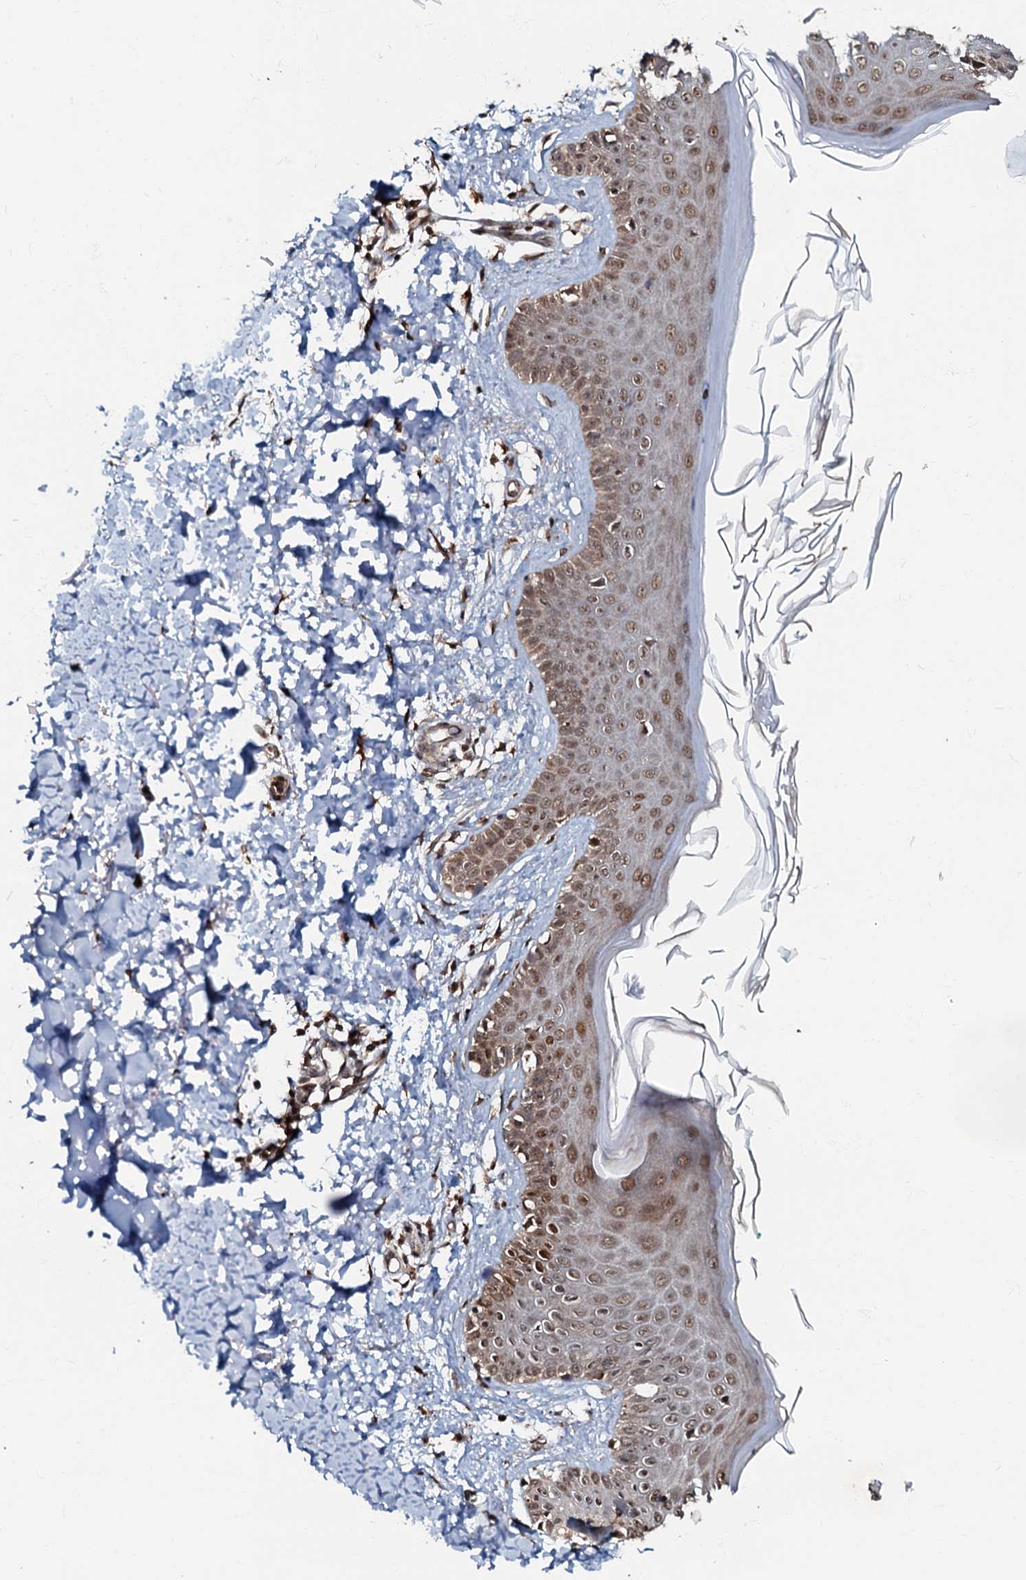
{"staining": {"intensity": "moderate", "quantity": "25%-75%", "location": "cytoplasmic/membranous"}, "tissue": "skin", "cell_type": "Fibroblasts", "image_type": "normal", "snomed": [{"axis": "morphology", "description": "Normal tissue, NOS"}, {"axis": "topography", "description": "Skin"}], "caption": "Immunohistochemical staining of normal human skin reveals 25%-75% levels of moderate cytoplasmic/membranous protein expression in about 25%-75% of fibroblasts. The protein of interest is stained brown, and the nuclei are stained in blue (DAB IHC with brightfield microscopy, high magnification).", "gene": "C18orf32", "patient": {"sex": "male", "age": 52}}